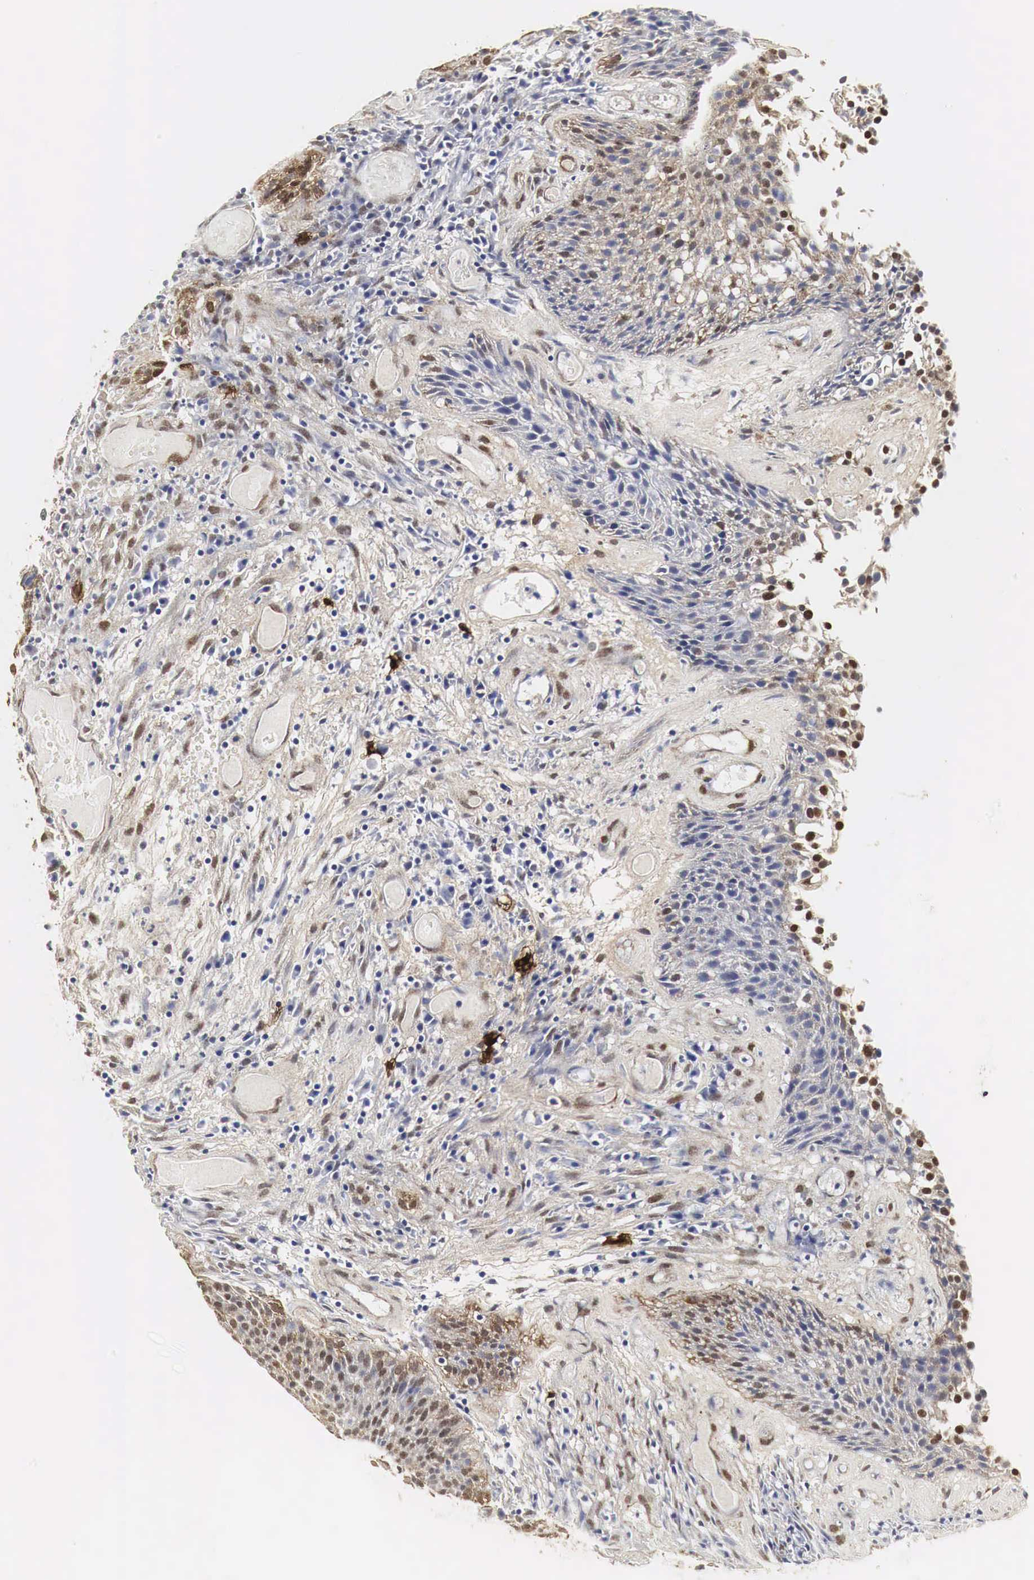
{"staining": {"intensity": "moderate", "quantity": ">75%", "location": "cytoplasmic/membranous"}, "tissue": "urothelial cancer", "cell_type": "Tumor cells", "image_type": "cancer", "snomed": [{"axis": "morphology", "description": "Urothelial carcinoma, Low grade"}, {"axis": "topography", "description": "Urinary bladder"}], "caption": "This is an image of IHC staining of urothelial cancer, which shows moderate expression in the cytoplasmic/membranous of tumor cells.", "gene": "SPIN1", "patient": {"sex": "male", "age": 85}}